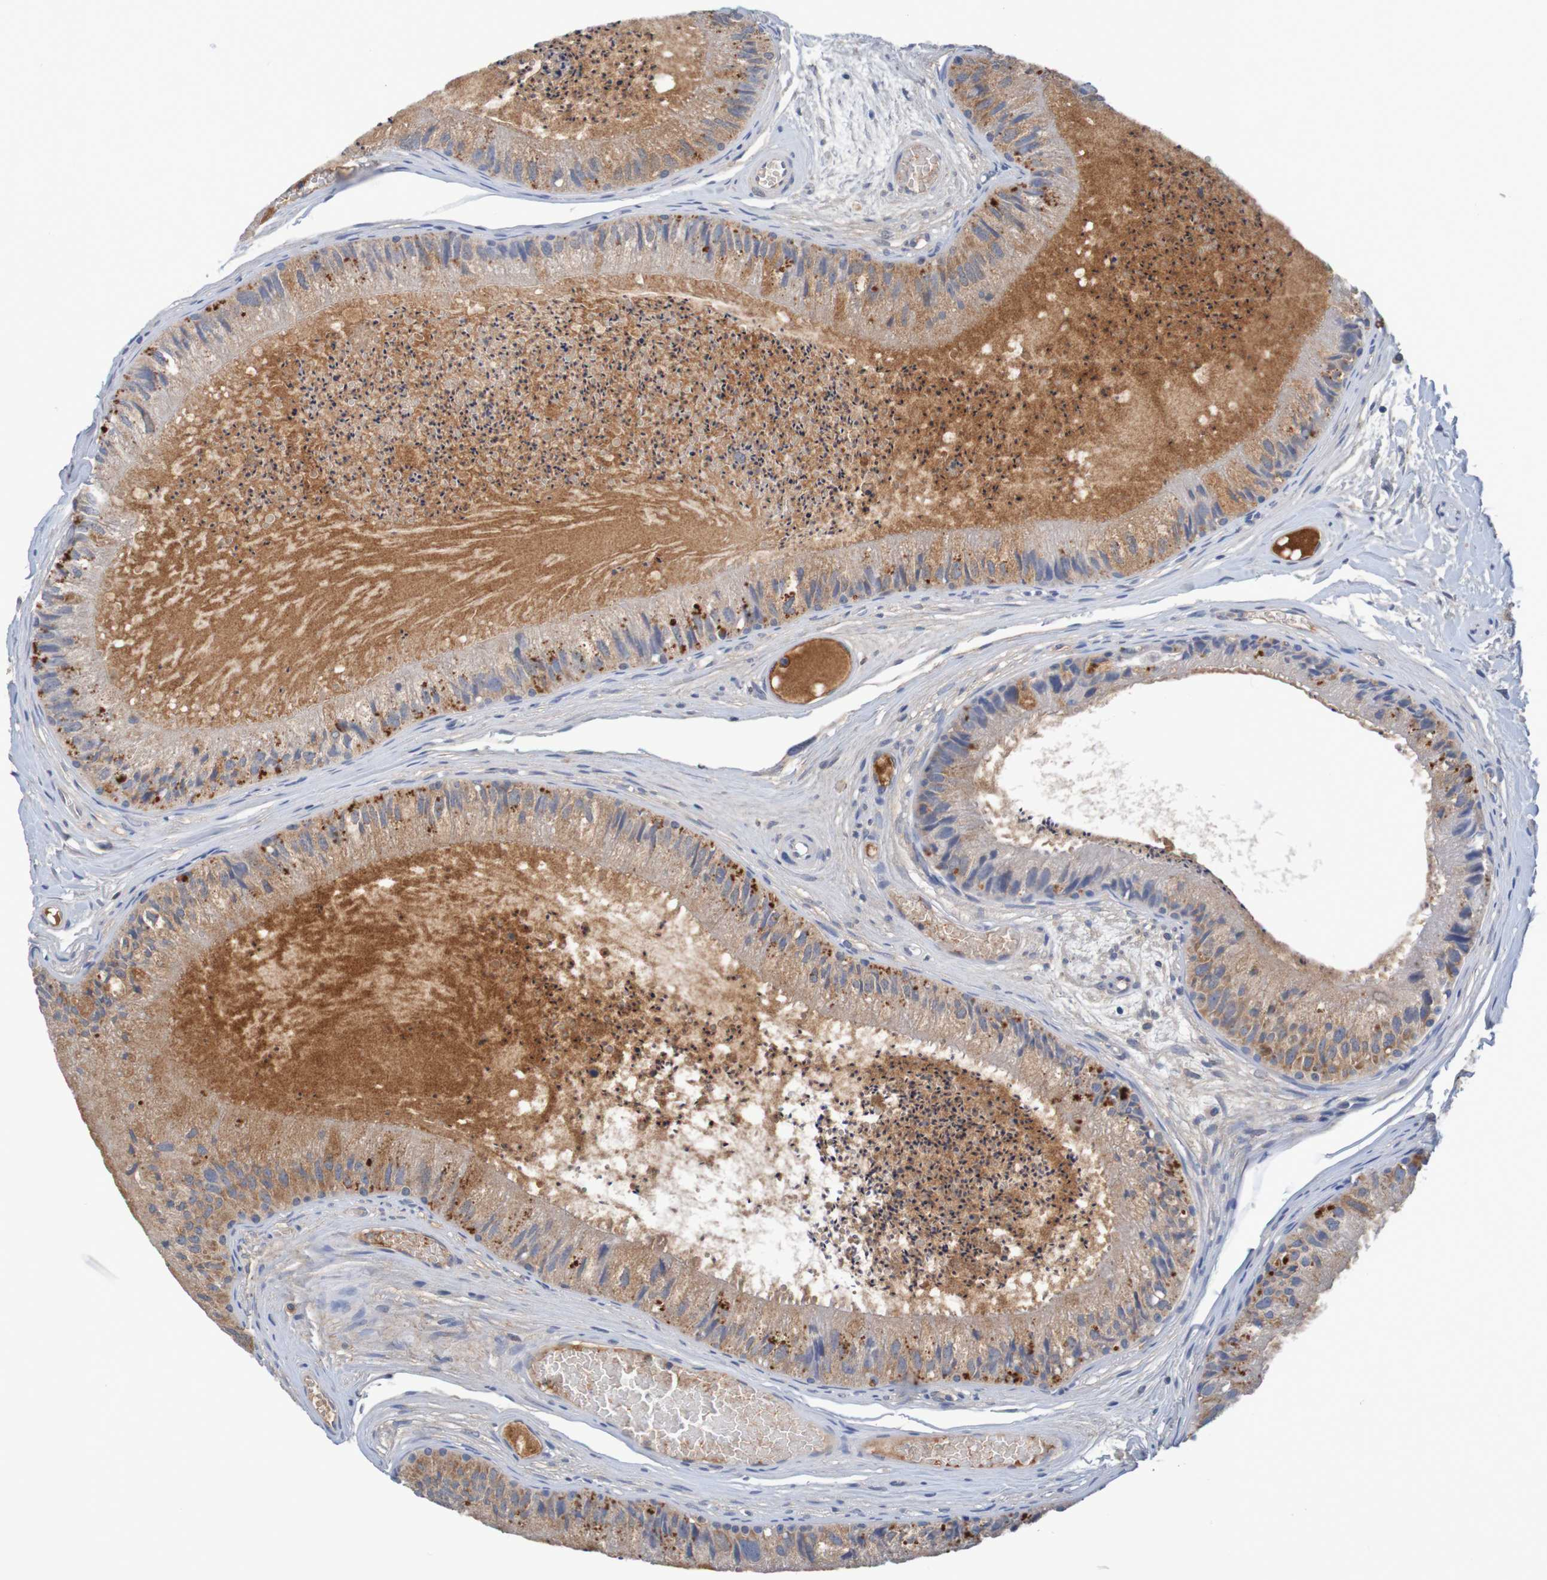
{"staining": {"intensity": "moderate", "quantity": ">75%", "location": "cytoplasmic/membranous"}, "tissue": "epididymis", "cell_type": "Glandular cells", "image_type": "normal", "snomed": [{"axis": "morphology", "description": "Normal tissue, NOS"}, {"axis": "topography", "description": "Epididymis"}], "caption": "High-power microscopy captured an immunohistochemistry (IHC) histopathology image of normal epididymis, revealing moderate cytoplasmic/membranous positivity in approximately >75% of glandular cells. The staining was performed using DAB to visualize the protein expression in brown, while the nuclei were stained in blue with hematoxylin (Magnification: 20x).", "gene": "LTA", "patient": {"sex": "male", "age": 31}}